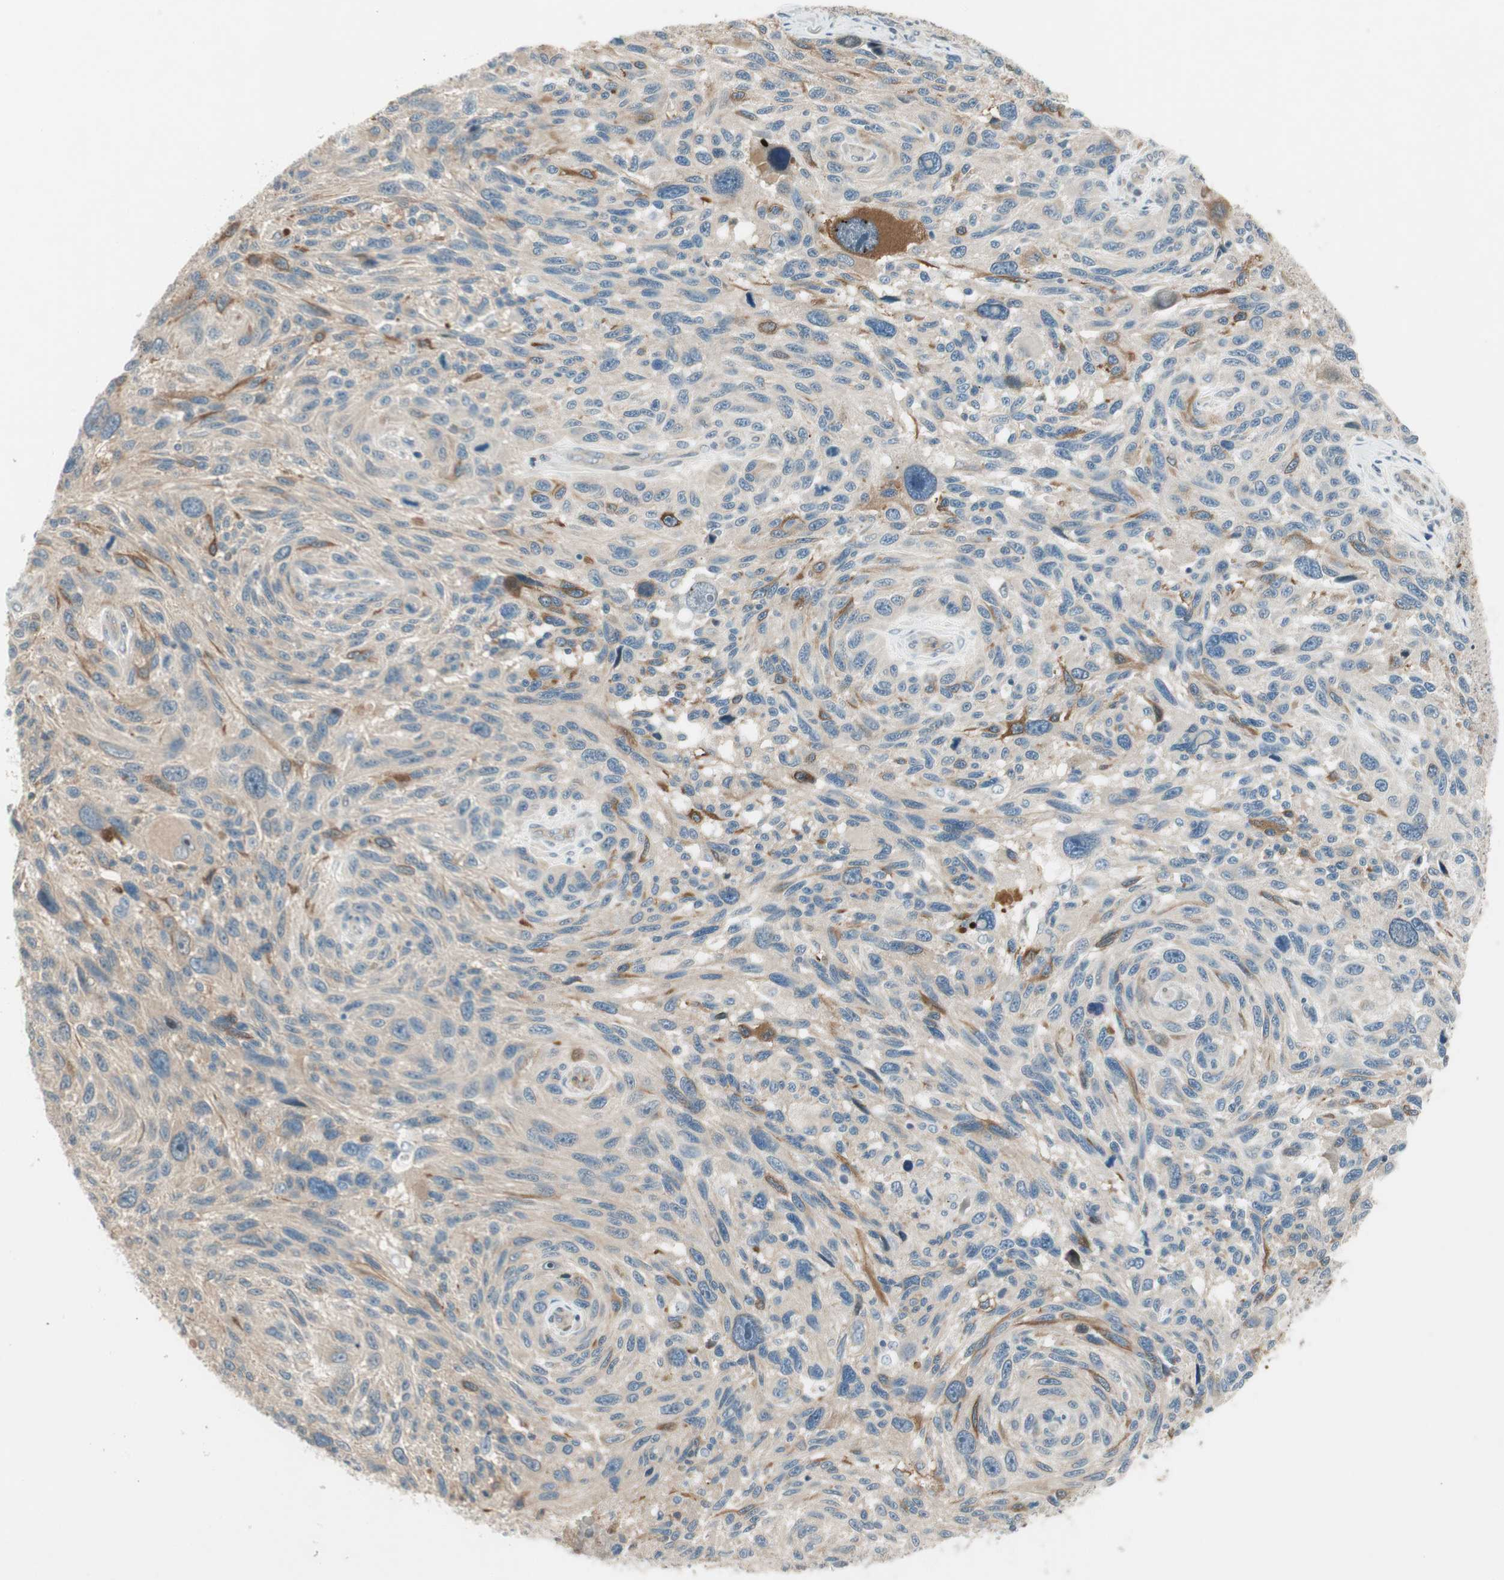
{"staining": {"intensity": "strong", "quantity": "<25%", "location": "cytoplasmic/membranous"}, "tissue": "melanoma", "cell_type": "Tumor cells", "image_type": "cancer", "snomed": [{"axis": "morphology", "description": "Malignant melanoma, NOS"}, {"axis": "topography", "description": "Skin"}], "caption": "Brown immunohistochemical staining in melanoma reveals strong cytoplasmic/membranous staining in about <25% of tumor cells. (brown staining indicates protein expression, while blue staining denotes nuclei).", "gene": "CGRRF1", "patient": {"sex": "male", "age": 53}}